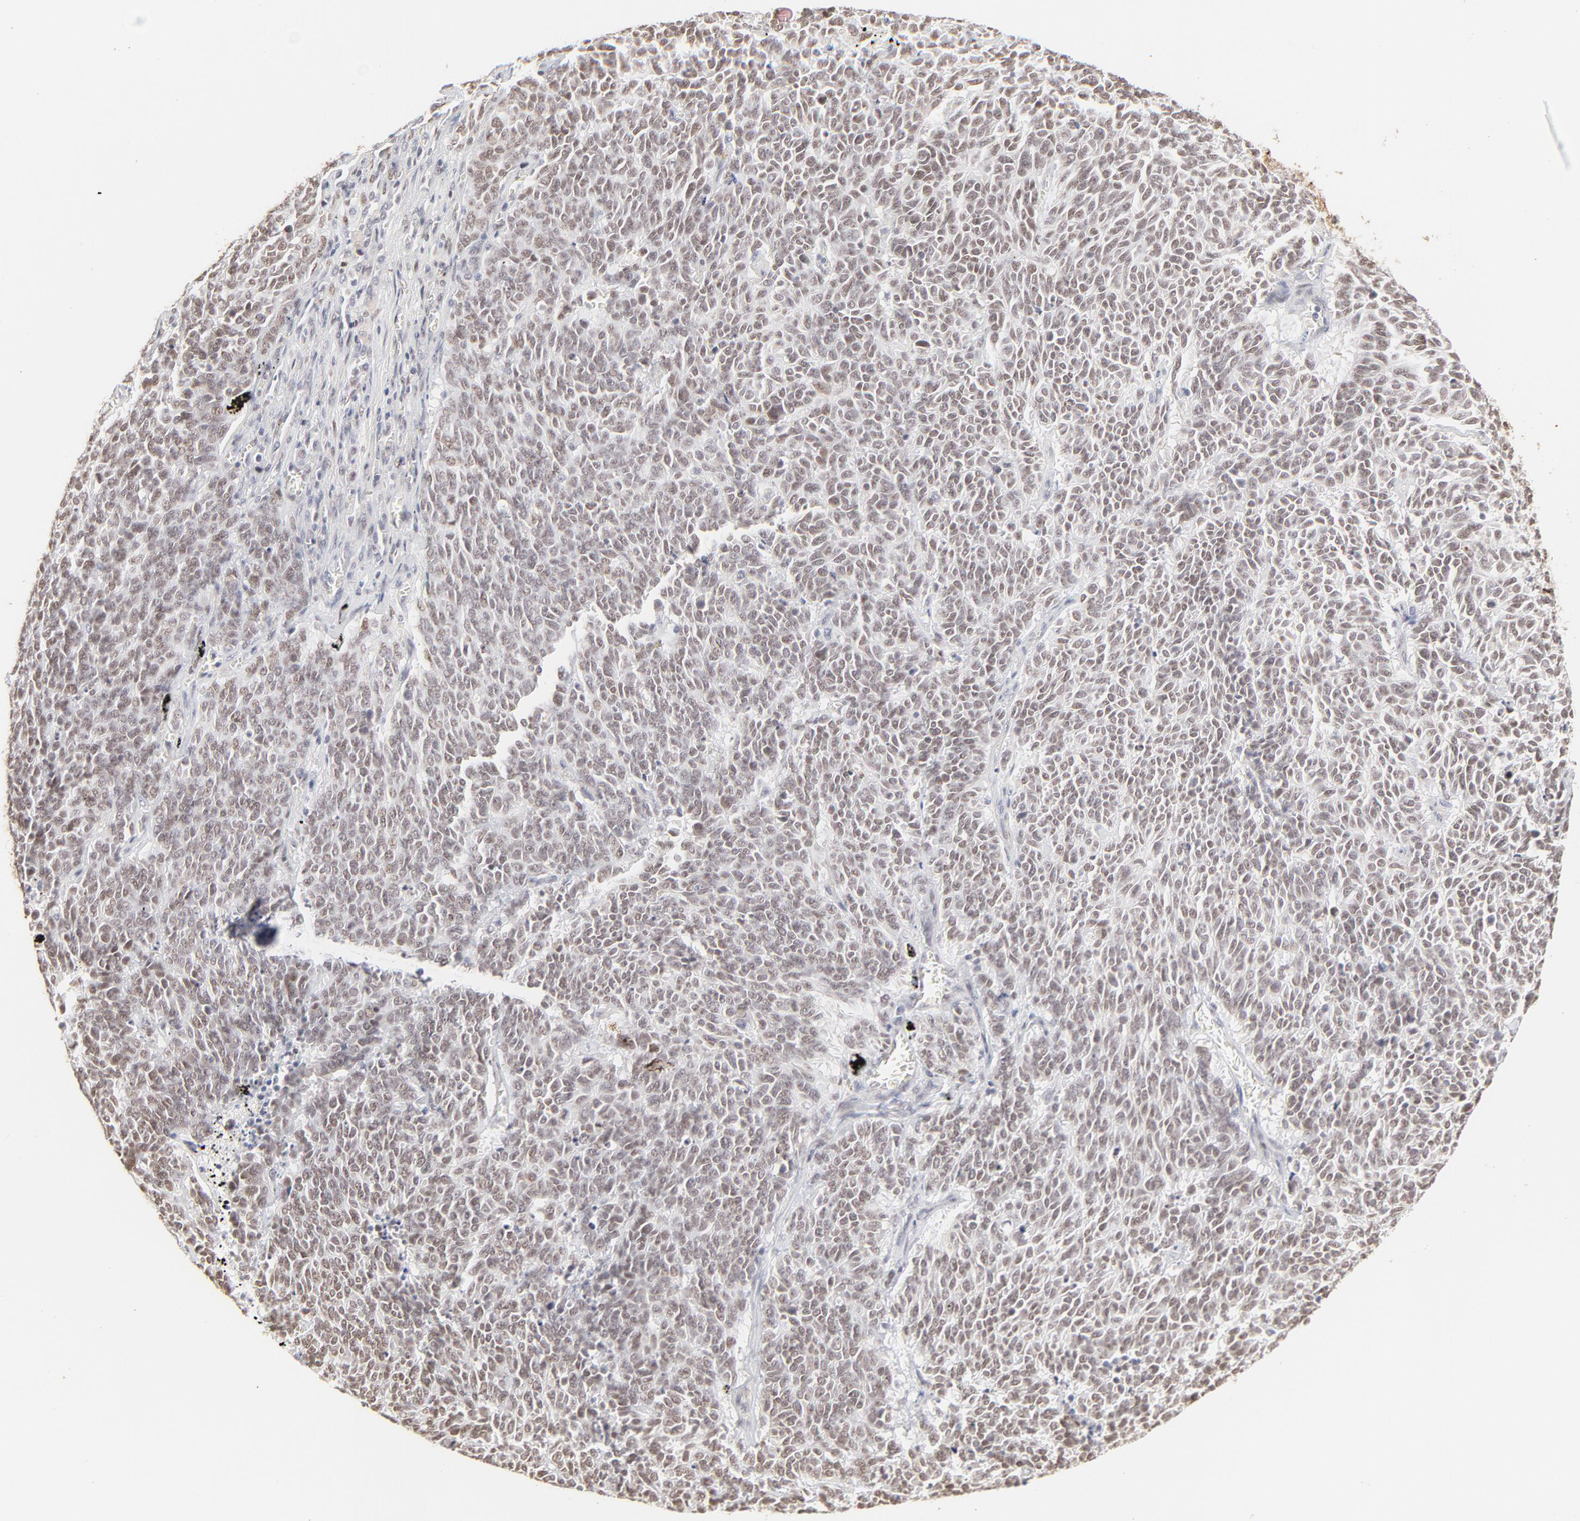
{"staining": {"intensity": "weak", "quantity": "25%-75%", "location": "nuclear"}, "tissue": "lung cancer", "cell_type": "Tumor cells", "image_type": "cancer", "snomed": [{"axis": "morphology", "description": "Neoplasm, malignant, NOS"}, {"axis": "topography", "description": "Lung"}], "caption": "A brown stain labels weak nuclear positivity of a protein in human lung cancer (neoplasm (malignant)) tumor cells.", "gene": "PBX3", "patient": {"sex": "female", "age": 58}}